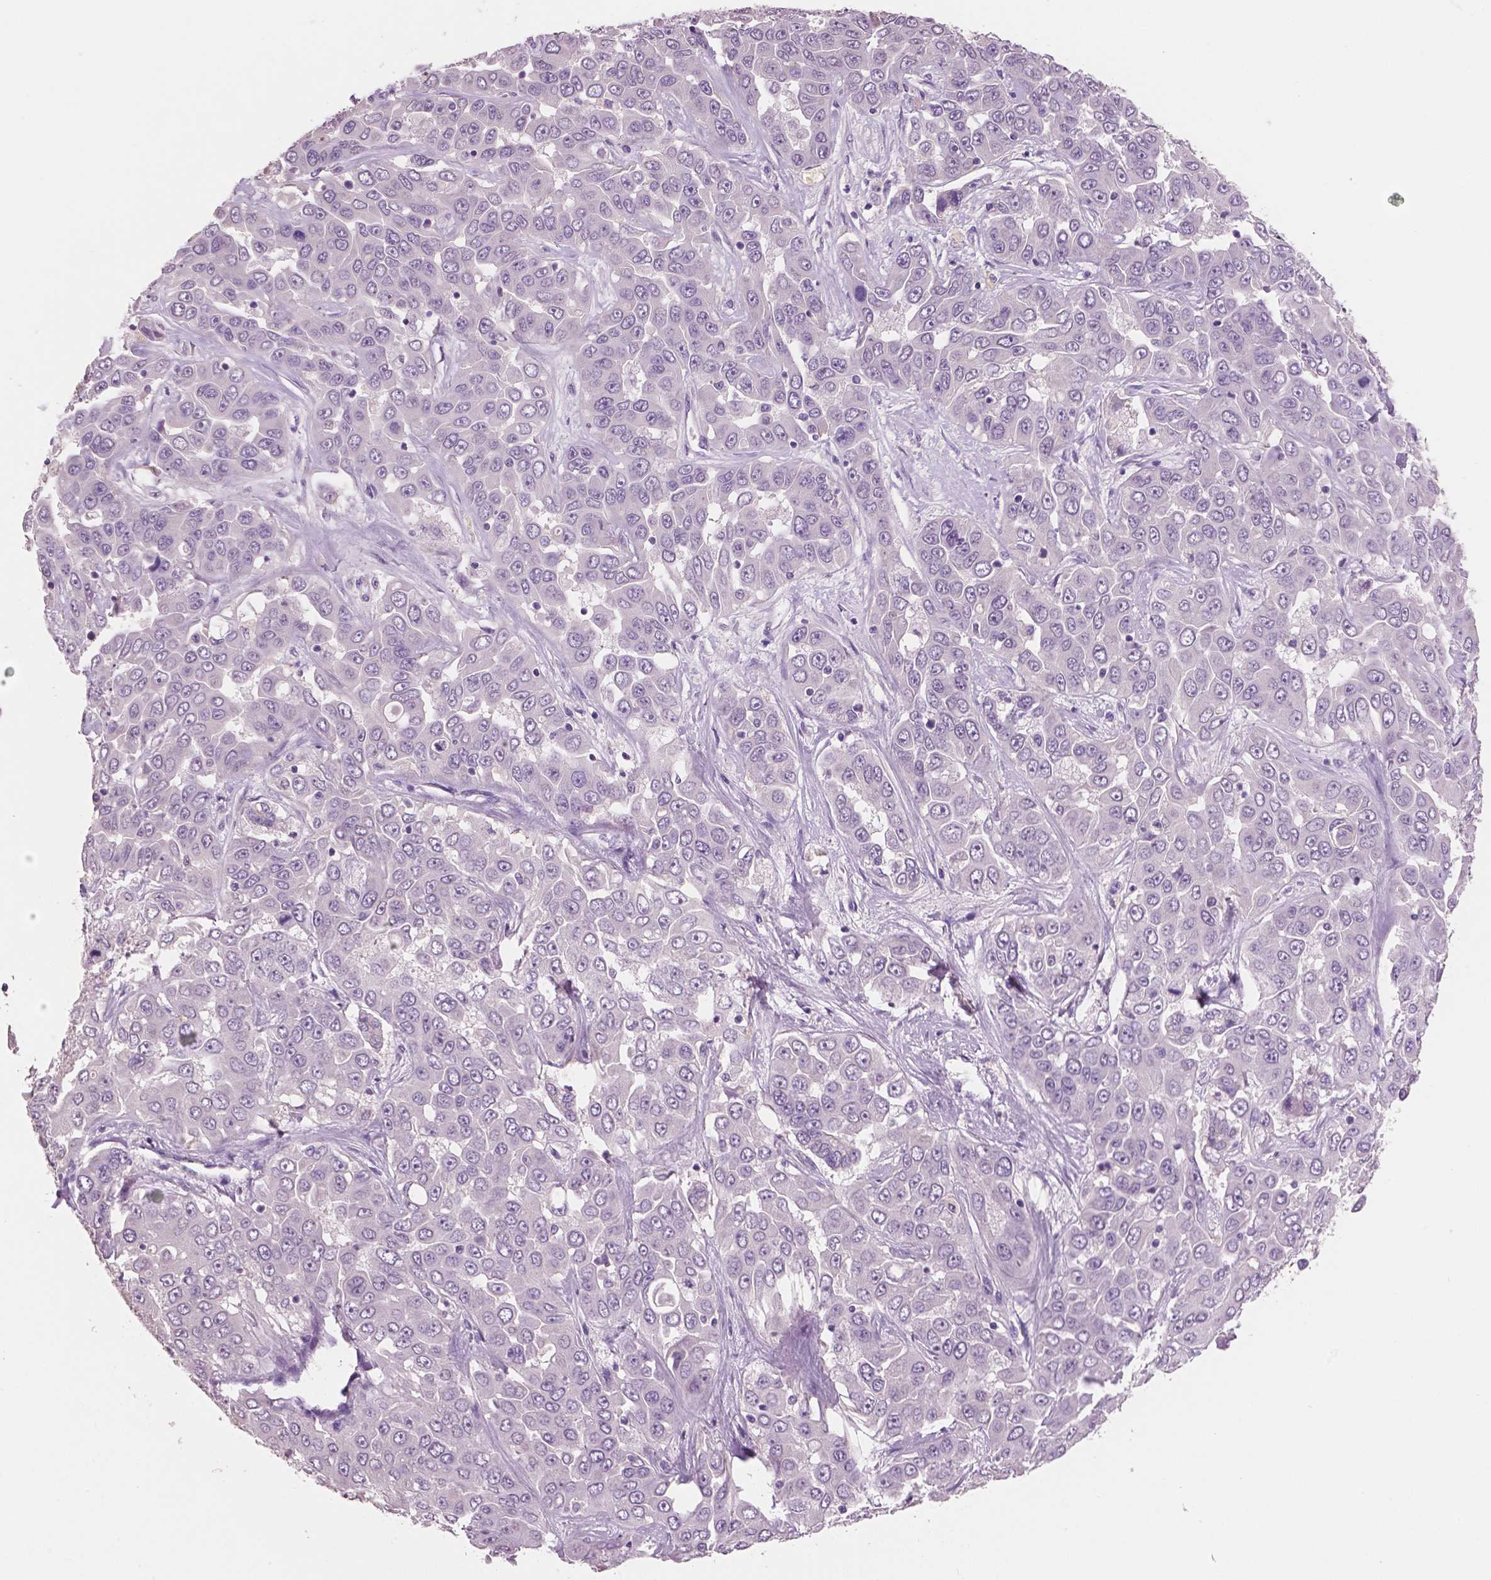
{"staining": {"intensity": "negative", "quantity": "none", "location": "none"}, "tissue": "liver cancer", "cell_type": "Tumor cells", "image_type": "cancer", "snomed": [{"axis": "morphology", "description": "Cholangiocarcinoma"}, {"axis": "topography", "description": "Liver"}], "caption": "Immunohistochemistry (IHC) micrograph of human liver cholangiocarcinoma stained for a protein (brown), which reveals no positivity in tumor cells.", "gene": "NECAB2", "patient": {"sex": "female", "age": 52}}